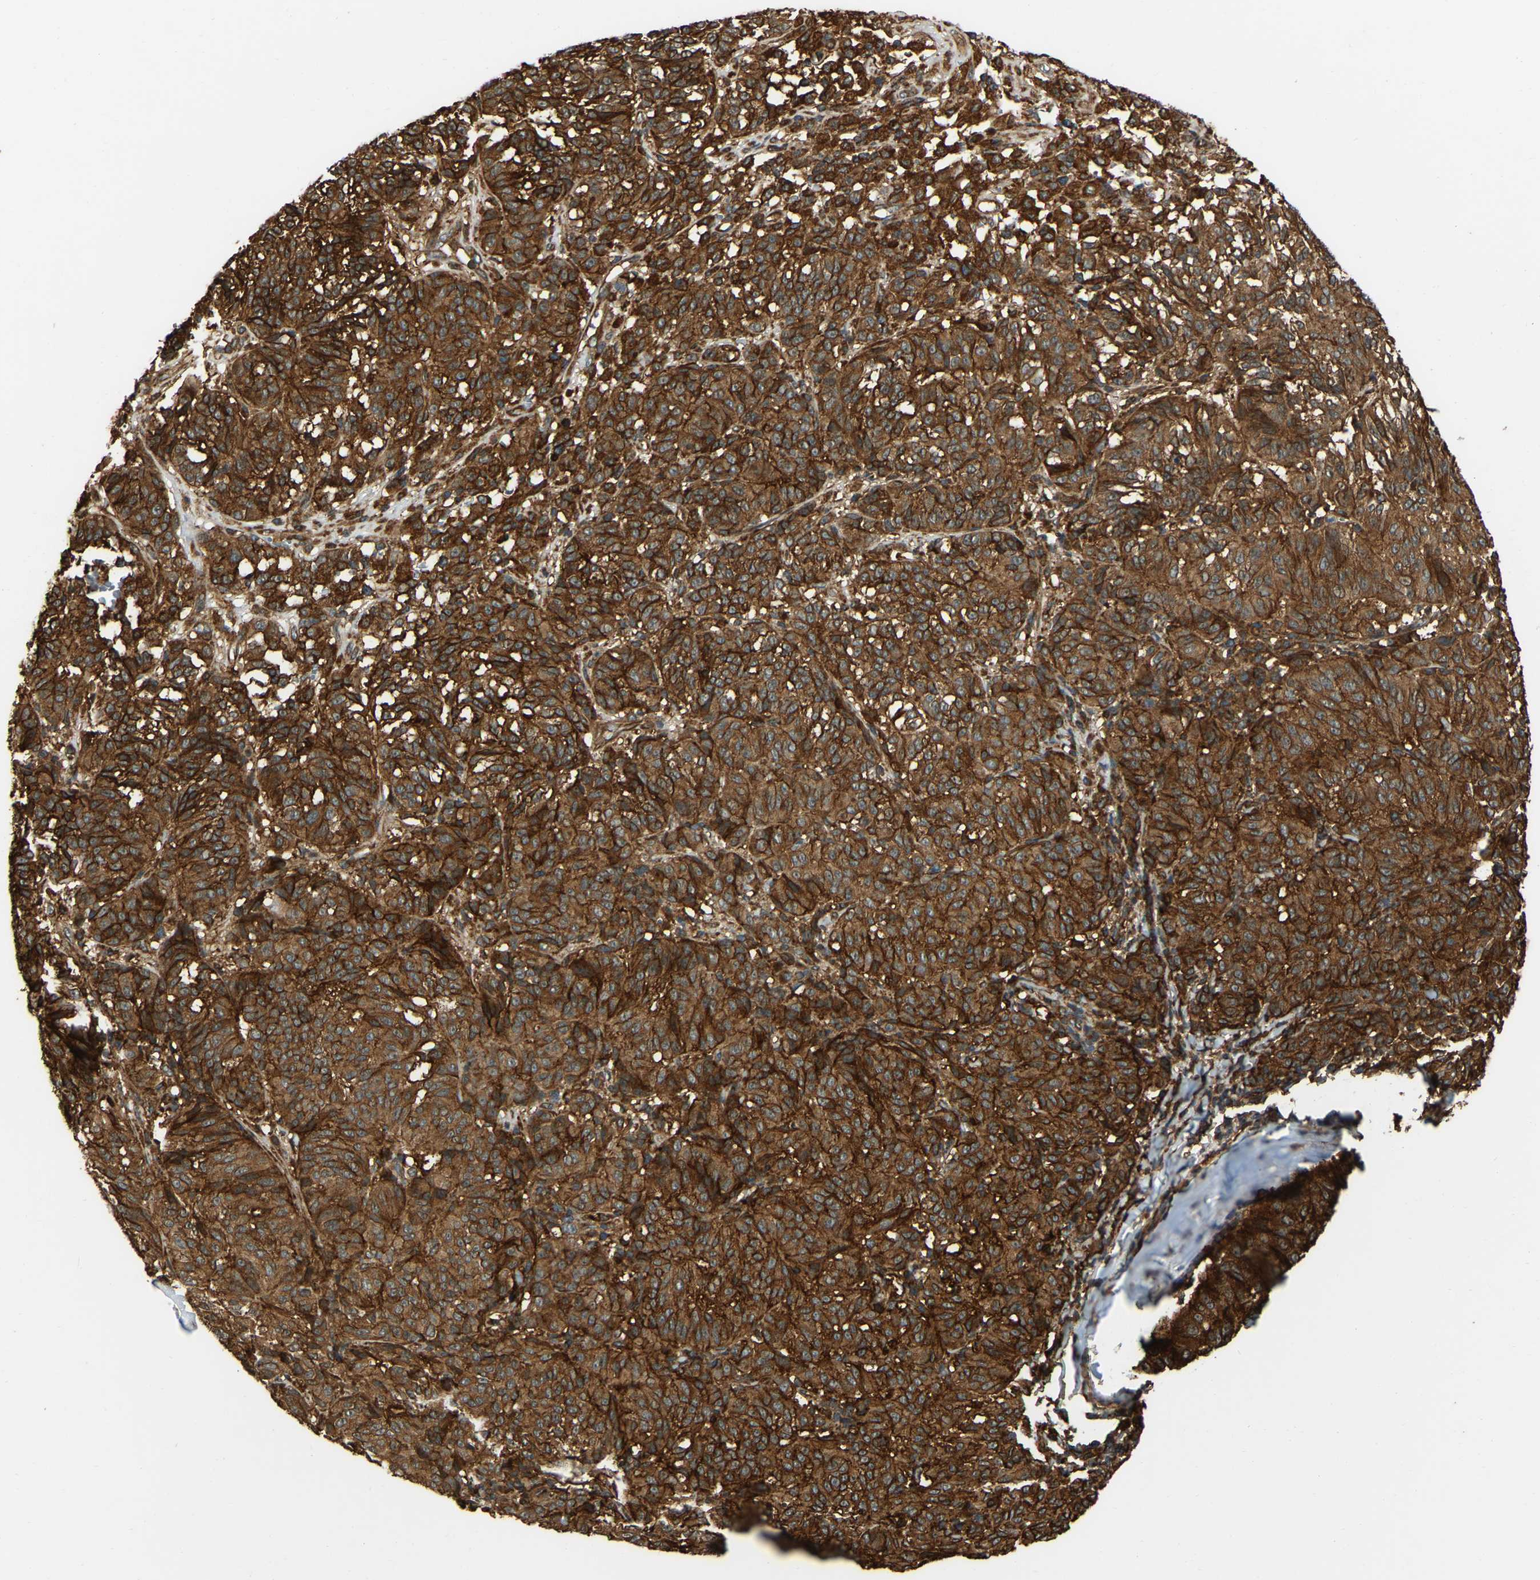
{"staining": {"intensity": "strong", "quantity": ">75%", "location": "cytoplasmic/membranous"}, "tissue": "melanoma", "cell_type": "Tumor cells", "image_type": "cancer", "snomed": [{"axis": "morphology", "description": "Malignant melanoma, NOS"}, {"axis": "topography", "description": "Skin"}], "caption": "An IHC histopathology image of tumor tissue is shown. Protein staining in brown highlights strong cytoplasmic/membranous positivity in melanoma within tumor cells.", "gene": "SAMD9L", "patient": {"sex": "female", "age": 72}}